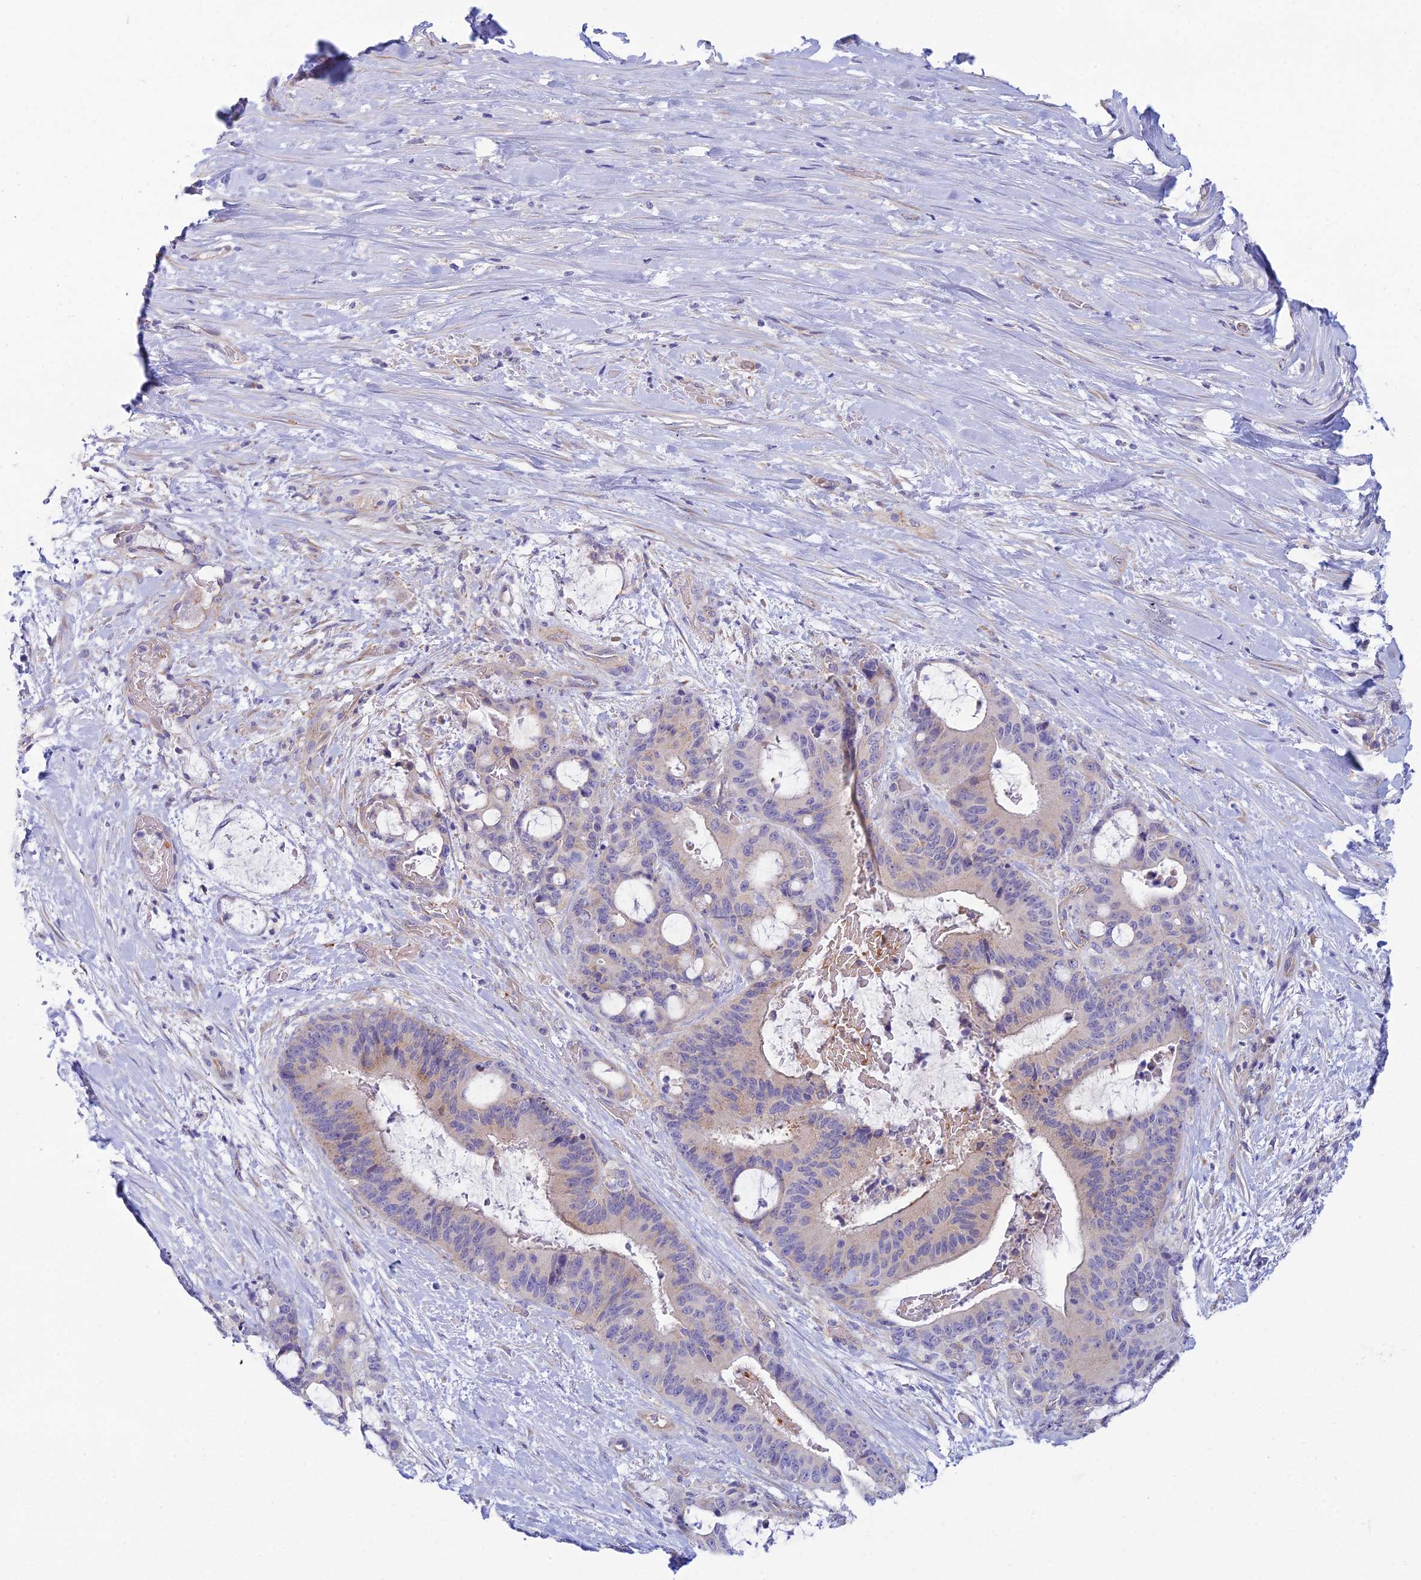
{"staining": {"intensity": "negative", "quantity": "none", "location": "none"}, "tissue": "liver cancer", "cell_type": "Tumor cells", "image_type": "cancer", "snomed": [{"axis": "morphology", "description": "Normal tissue, NOS"}, {"axis": "morphology", "description": "Cholangiocarcinoma"}, {"axis": "topography", "description": "Liver"}, {"axis": "topography", "description": "Peripheral nerve tissue"}], "caption": "High power microscopy micrograph of an IHC photomicrograph of liver cancer, revealing no significant expression in tumor cells.", "gene": "ZNF564", "patient": {"sex": "female", "age": 73}}